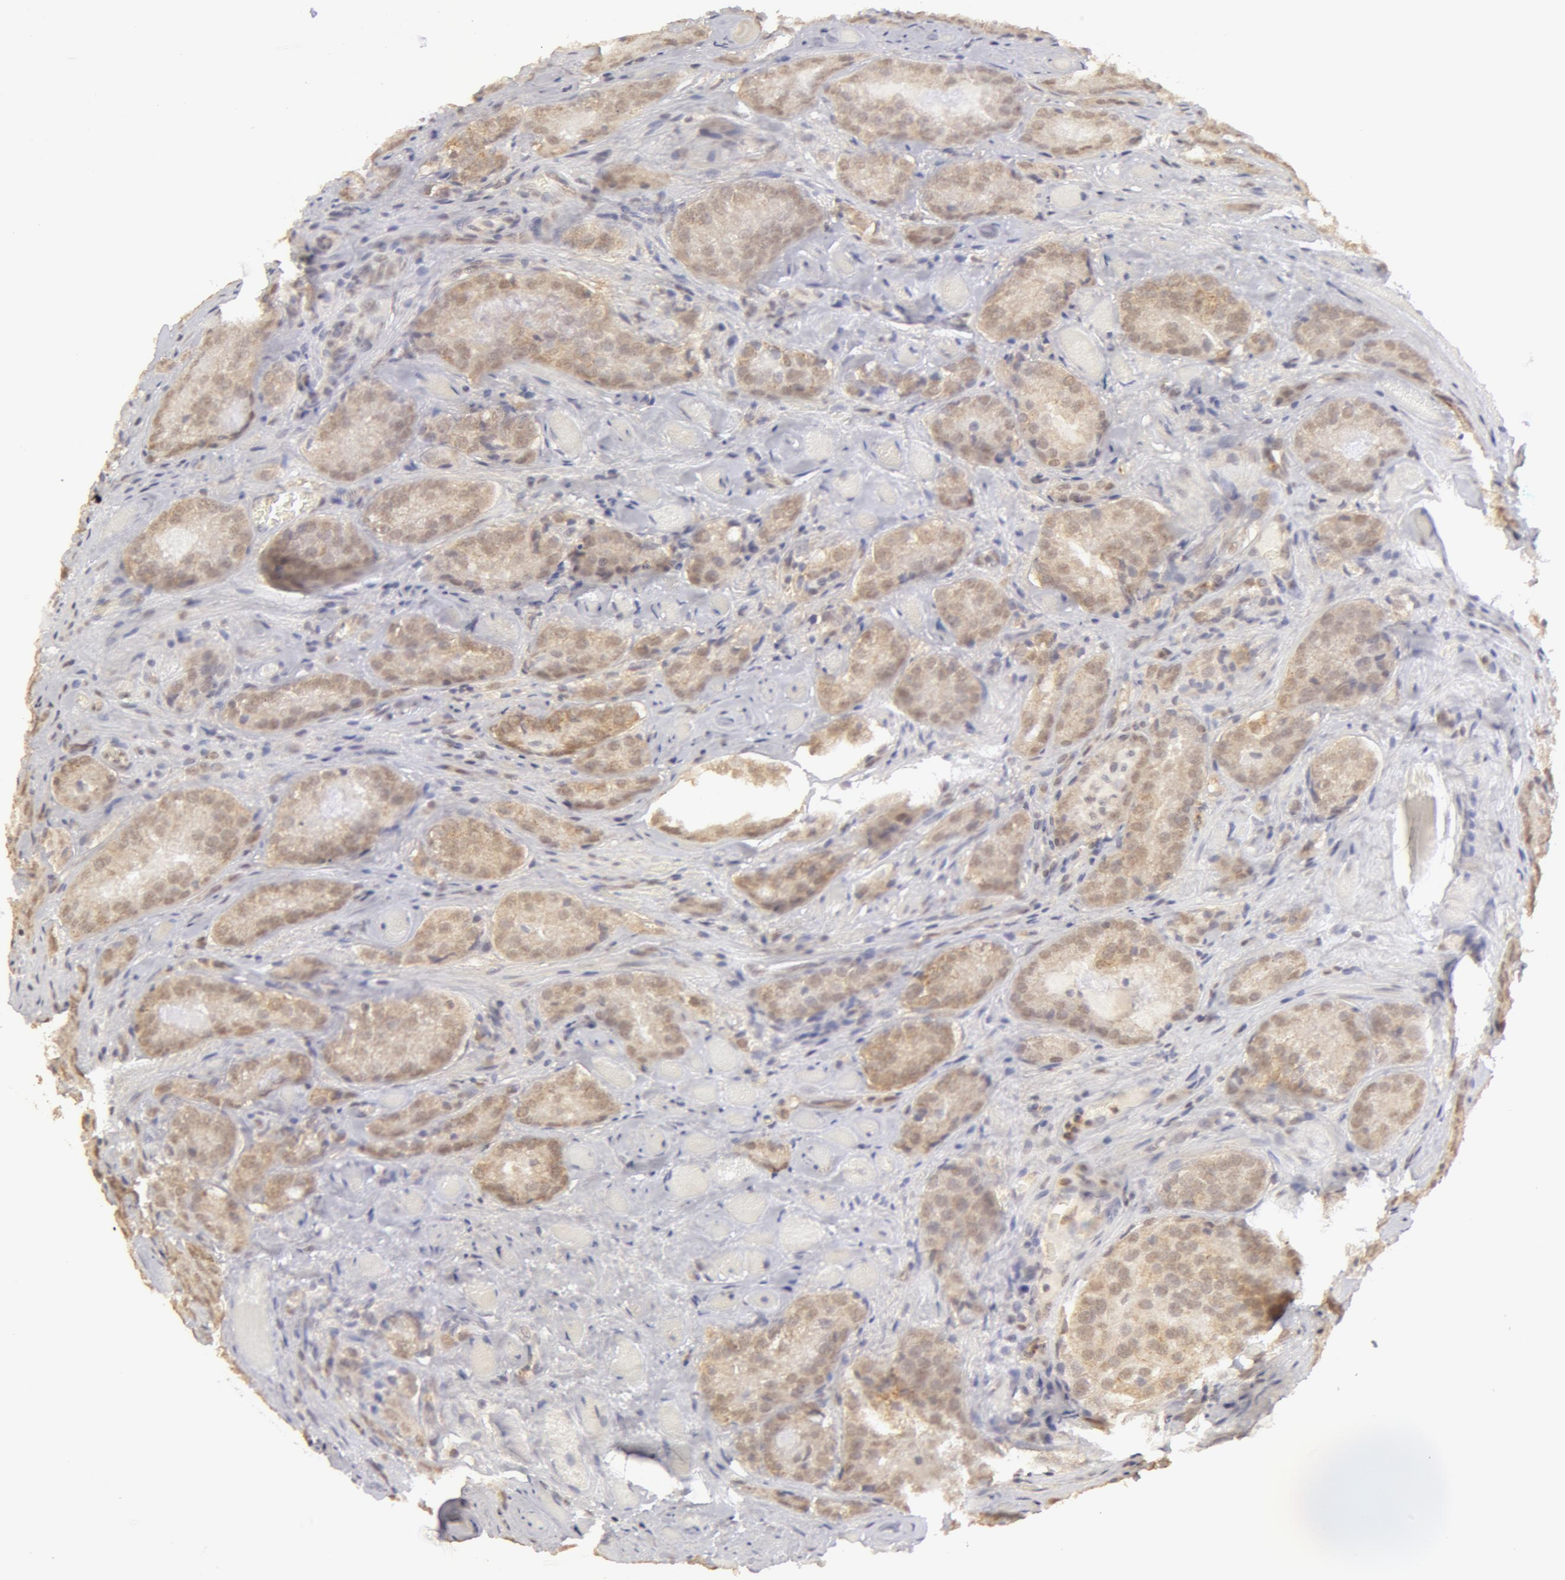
{"staining": {"intensity": "weak", "quantity": ">75%", "location": "cytoplasmic/membranous"}, "tissue": "prostate cancer", "cell_type": "Tumor cells", "image_type": "cancer", "snomed": [{"axis": "morphology", "description": "Adenocarcinoma, Medium grade"}, {"axis": "topography", "description": "Prostate"}], "caption": "A photomicrograph showing weak cytoplasmic/membranous staining in approximately >75% of tumor cells in medium-grade adenocarcinoma (prostate), as visualized by brown immunohistochemical staining.", "gene": "ADAM10", "patient": {"sex": "male", "age": 60}}